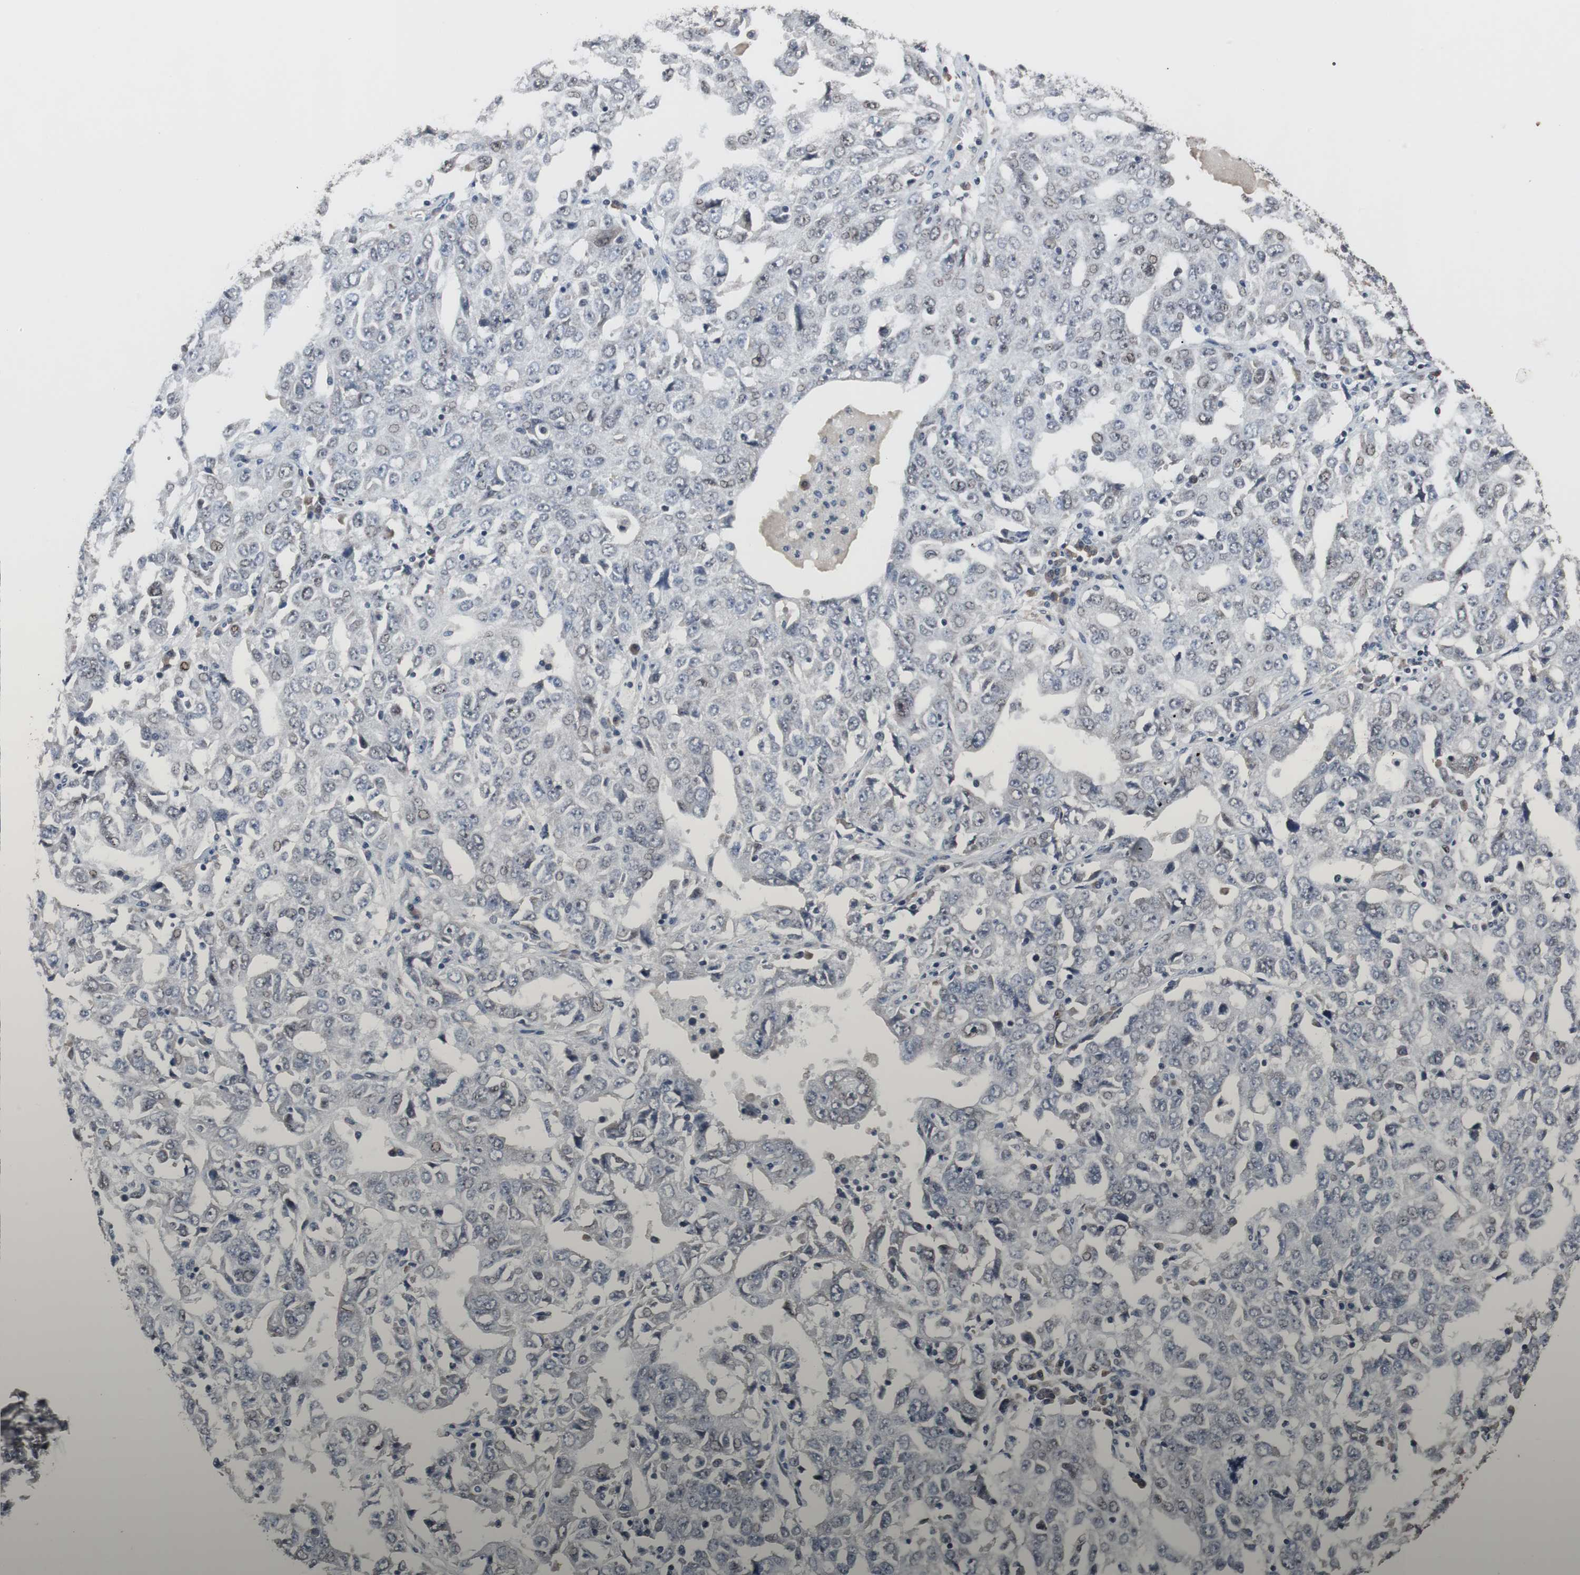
{"staining": {"intensity": "weak", "quantity": "<25%", "location": "nuclear"}, "tissue": "ovarian cancer", "cell_type": "Tumor cells", "image_type": "cancer", "snomed": [{"axis": "morphology", "description": "Carcinoma, endometroid"}, {"axis": "topography", "description": "Ovary"}], "caption": "The histopathology image shows no significant expression in tumor cells of endometroid carcinoma (ovarian). Brightfield microscopy of immunohistochemistry stained with DAB (brown) and hematoxylin (blue), captured at high magnification.", "gene": "FOXP4", "patient": {"sex": "female", "age": 62}}